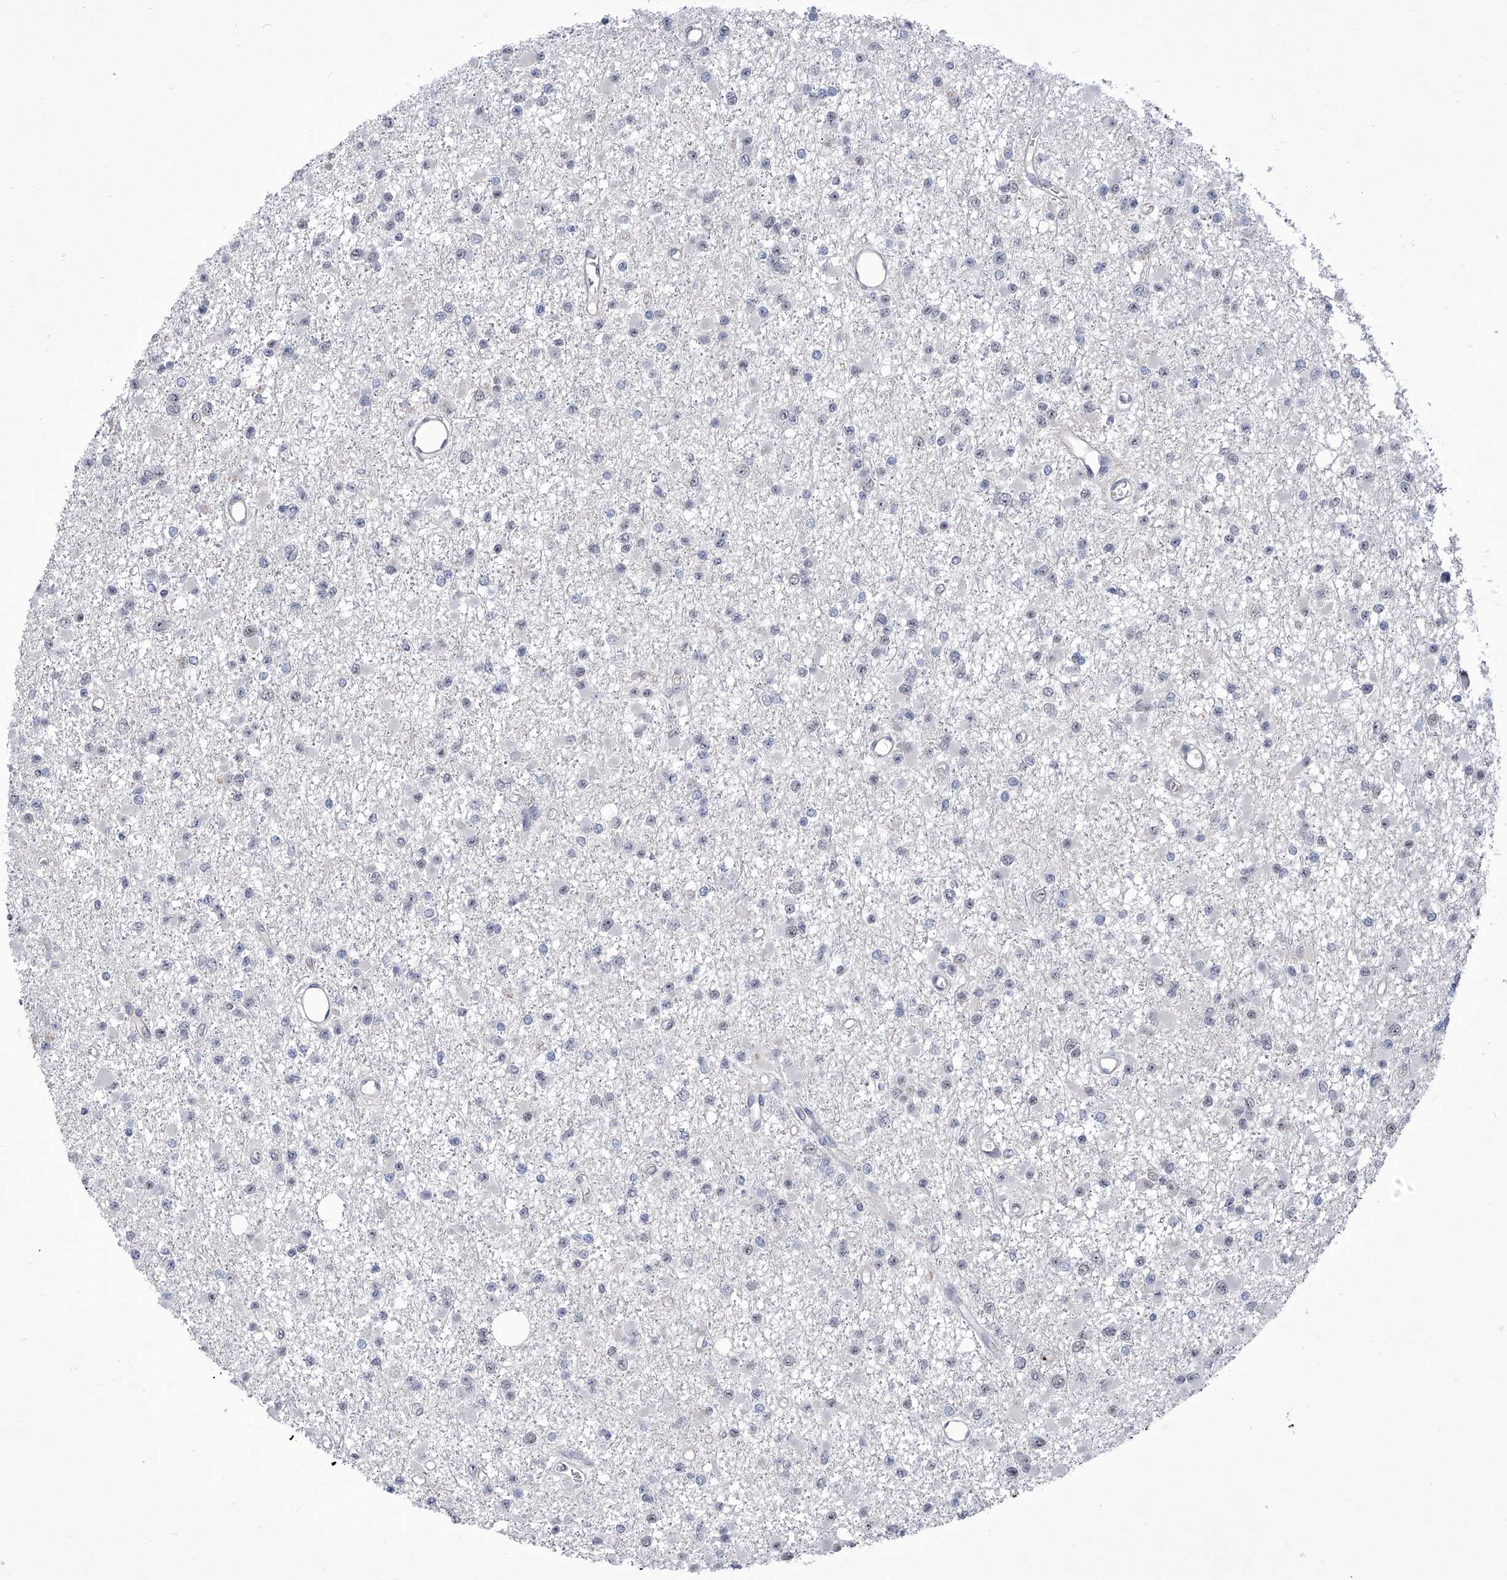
{"staining": {"intensity": "negative", "quantity": "none", "location": "none"}, "tissue": "glioma", "cell_type": "Tumor cells", "image_type": "cancer", "snomed": [{"axis": "morphology", "description": "Glioma, malignant, Low grade"}, {"axis": "topography", "description": "Brain"}], "caption": "Immunohistochemistry (IHC) photomicrograph of low-grade glioma (malignant) stained for a protein (brown), which displays no expression in tumor cells. The staining was performed using DAB to visualize the protein expression in brown, while the nuclei were stained in blue with hematoxylin (Magnification: 20x).", "gene": "CMTR1", "patient": {"sex": "female", "age": 22}}